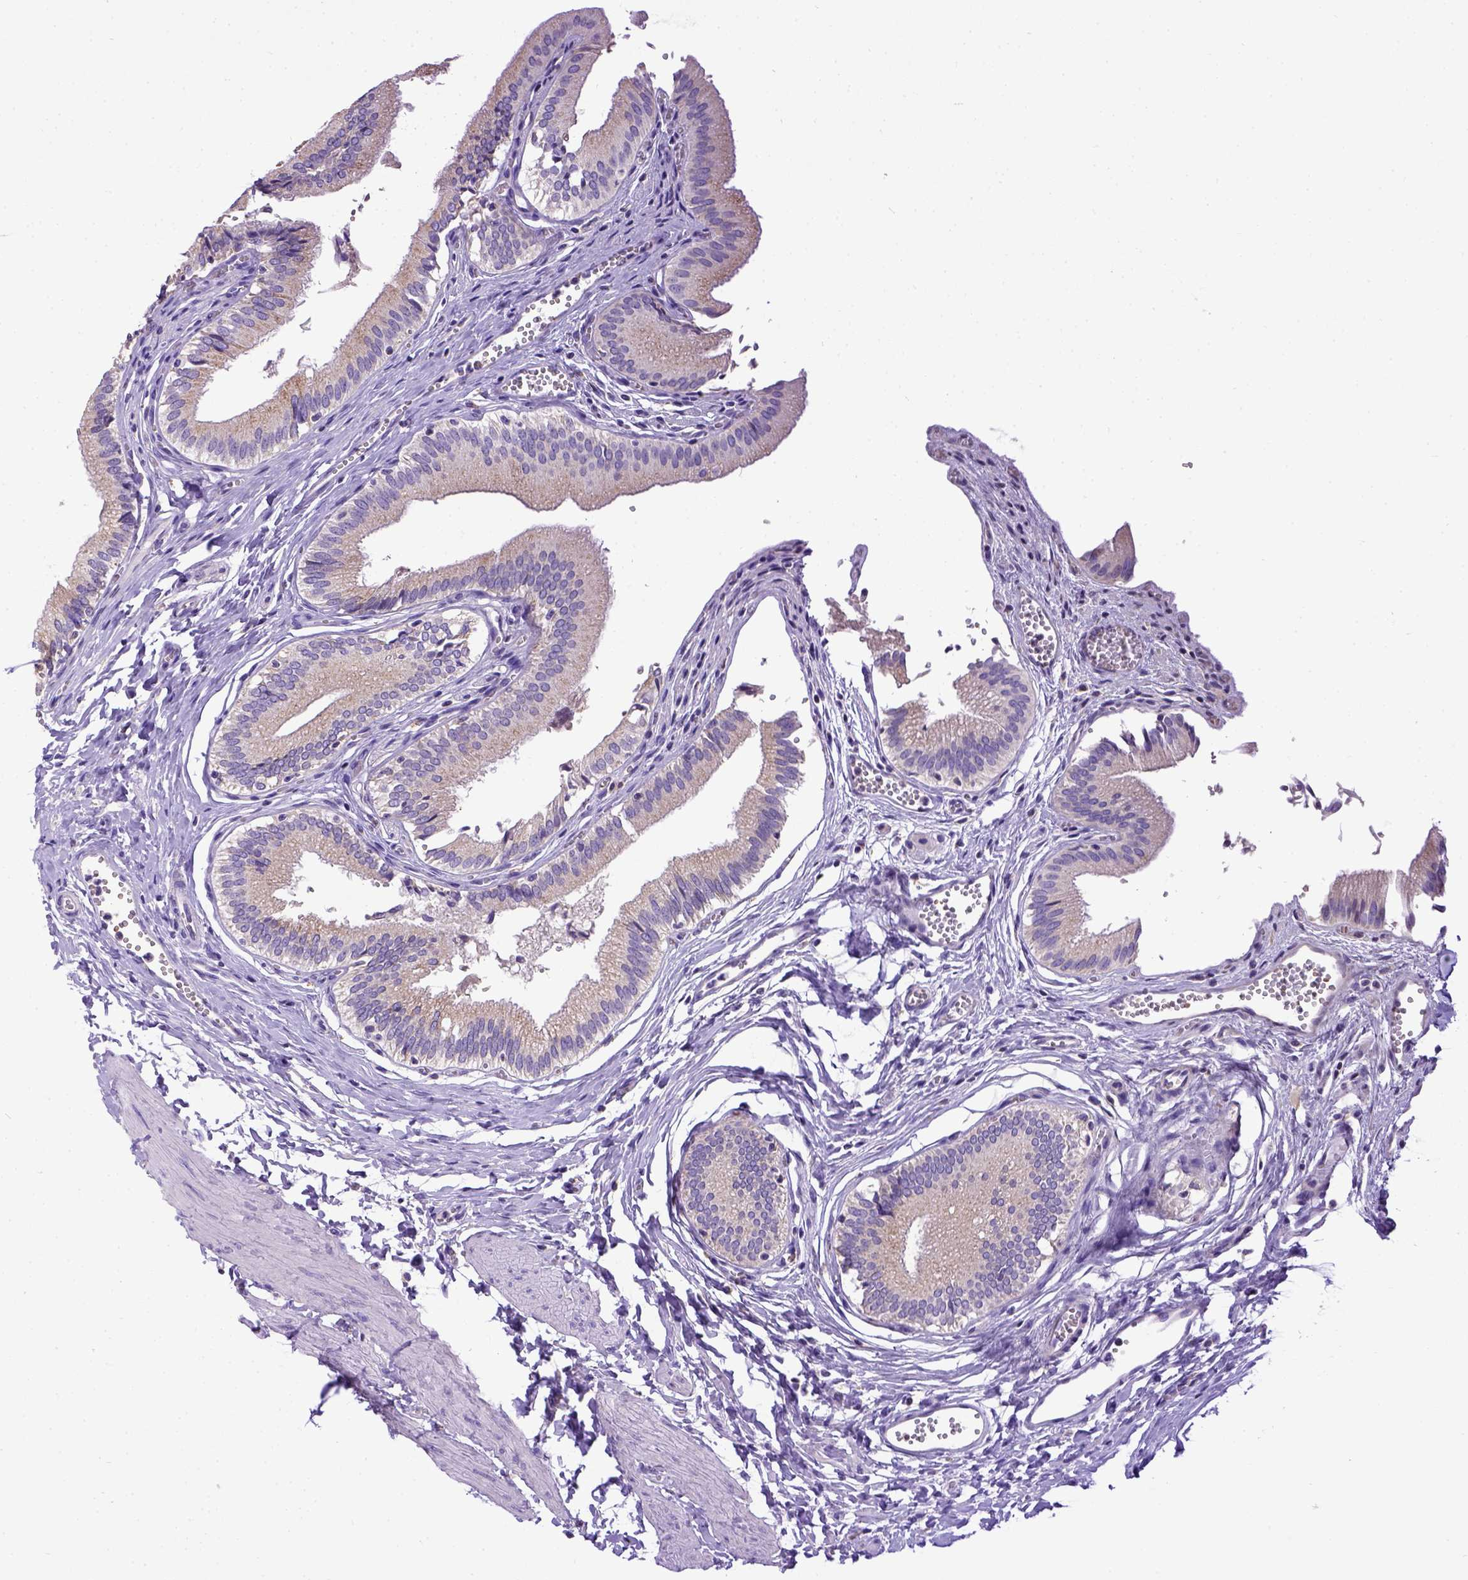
{"staining": {"intensity": "weak", "quantity": "<25%", "location": "cytoplasmic/membranous"}, "tissue": "gallbladder", "cell_type": "Glandular cells", "image_type": "normal", "snomed": [{"axis": "morphology", "description": "Normal tissue, NOS"}, {"axis": "topography", "description": "Gallbladder"}, {"axis": "topography", "description": "Peripheral nerve tissue"}], "caption": "A high-resolution histopathology image shows immunohistochemistry (IHC) staining of unremarkable gallbladder, which exhibits no significant staining in glandular cells.", "gene": "SPEF1", "patient": {"sex": "male", "age": 17}}